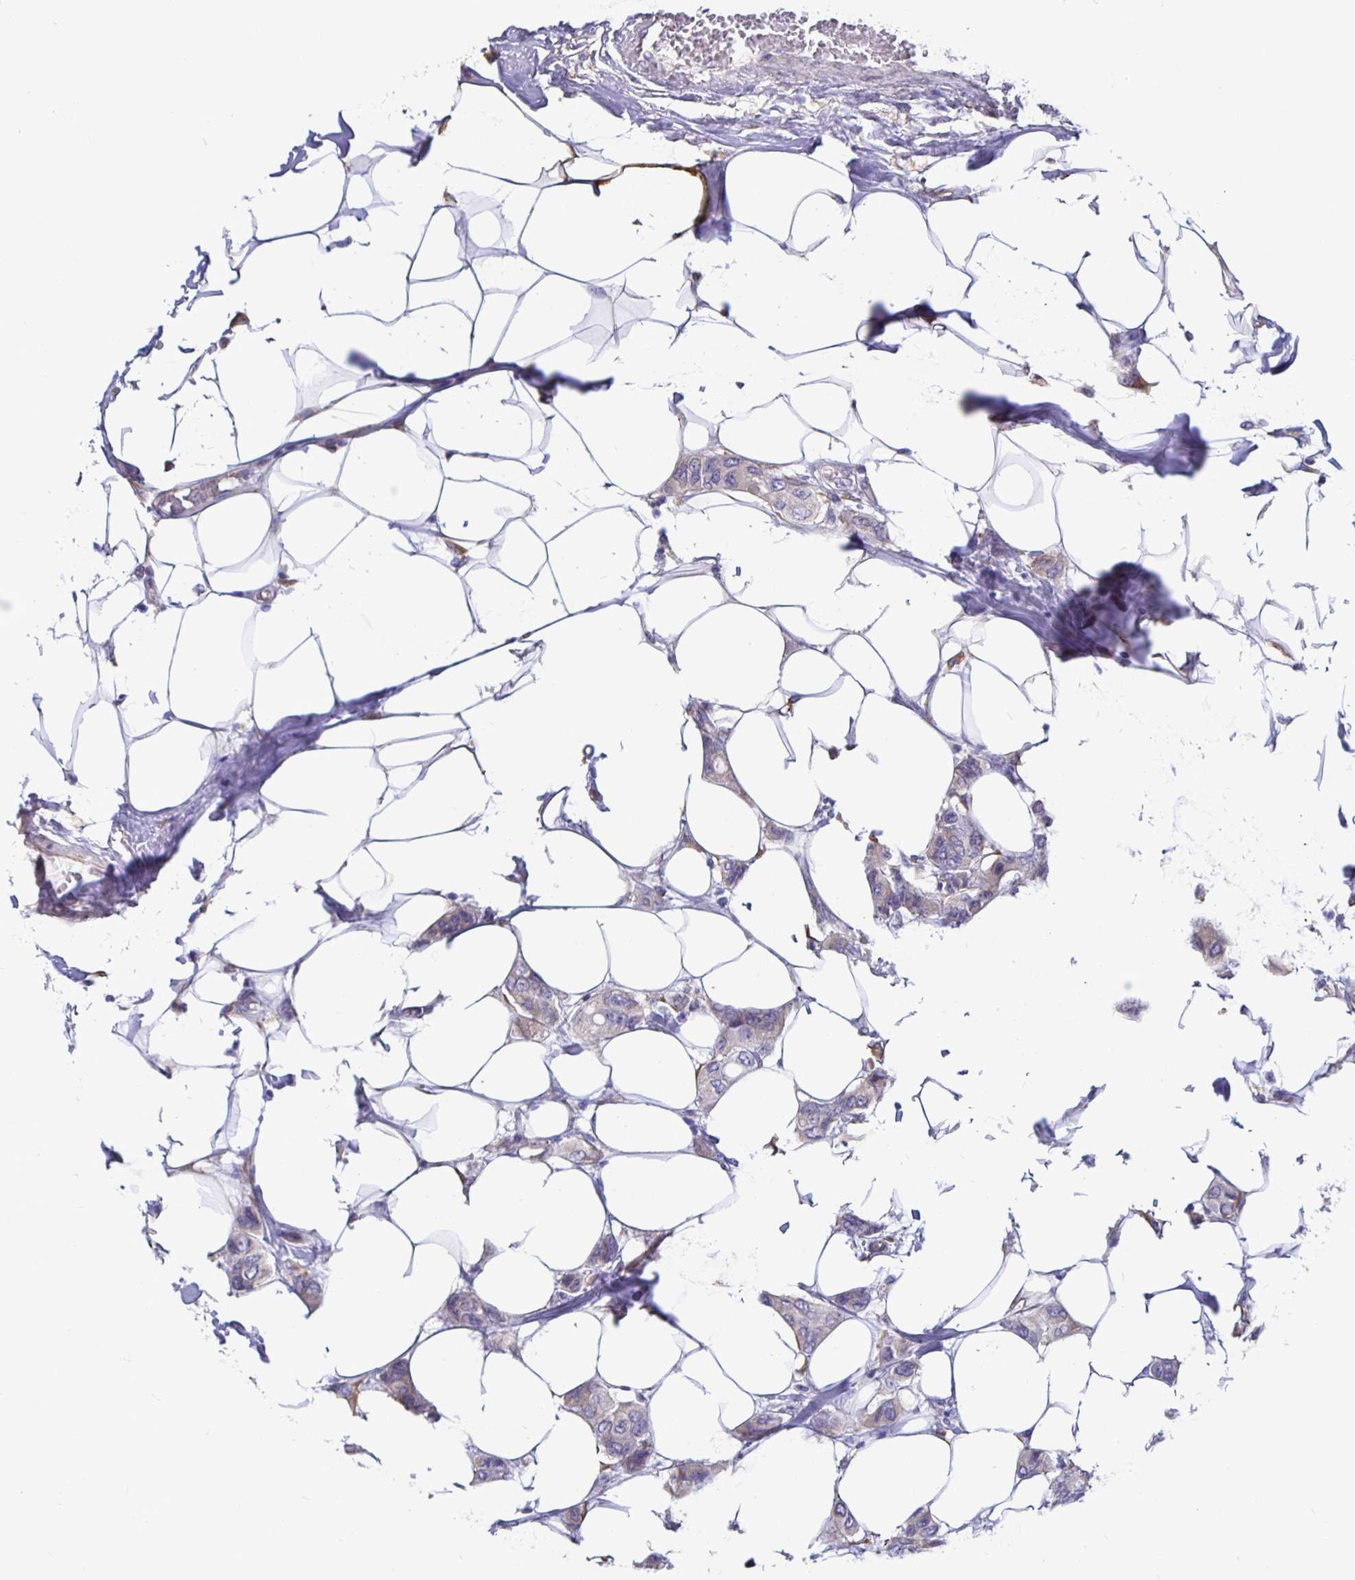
{"staining": {"intensity": "negative", "quantity": "none", "location": "none"}, "tissue": "breast cancer", "cell_type": "Tumor cells", "image_type": "cancer", "snomed": [{"axis": "morphology", "description": "Lobular carcinoma"}, {"axis": "topography", "description": "Breast"}], "caption": "A photomicrograph of breast cancer (lobular carcinoma) stained for a protein reveals no brown staining in tumor cells.", "gene": "DNAI2", "patient": {"sex": "female", "age": 51}}